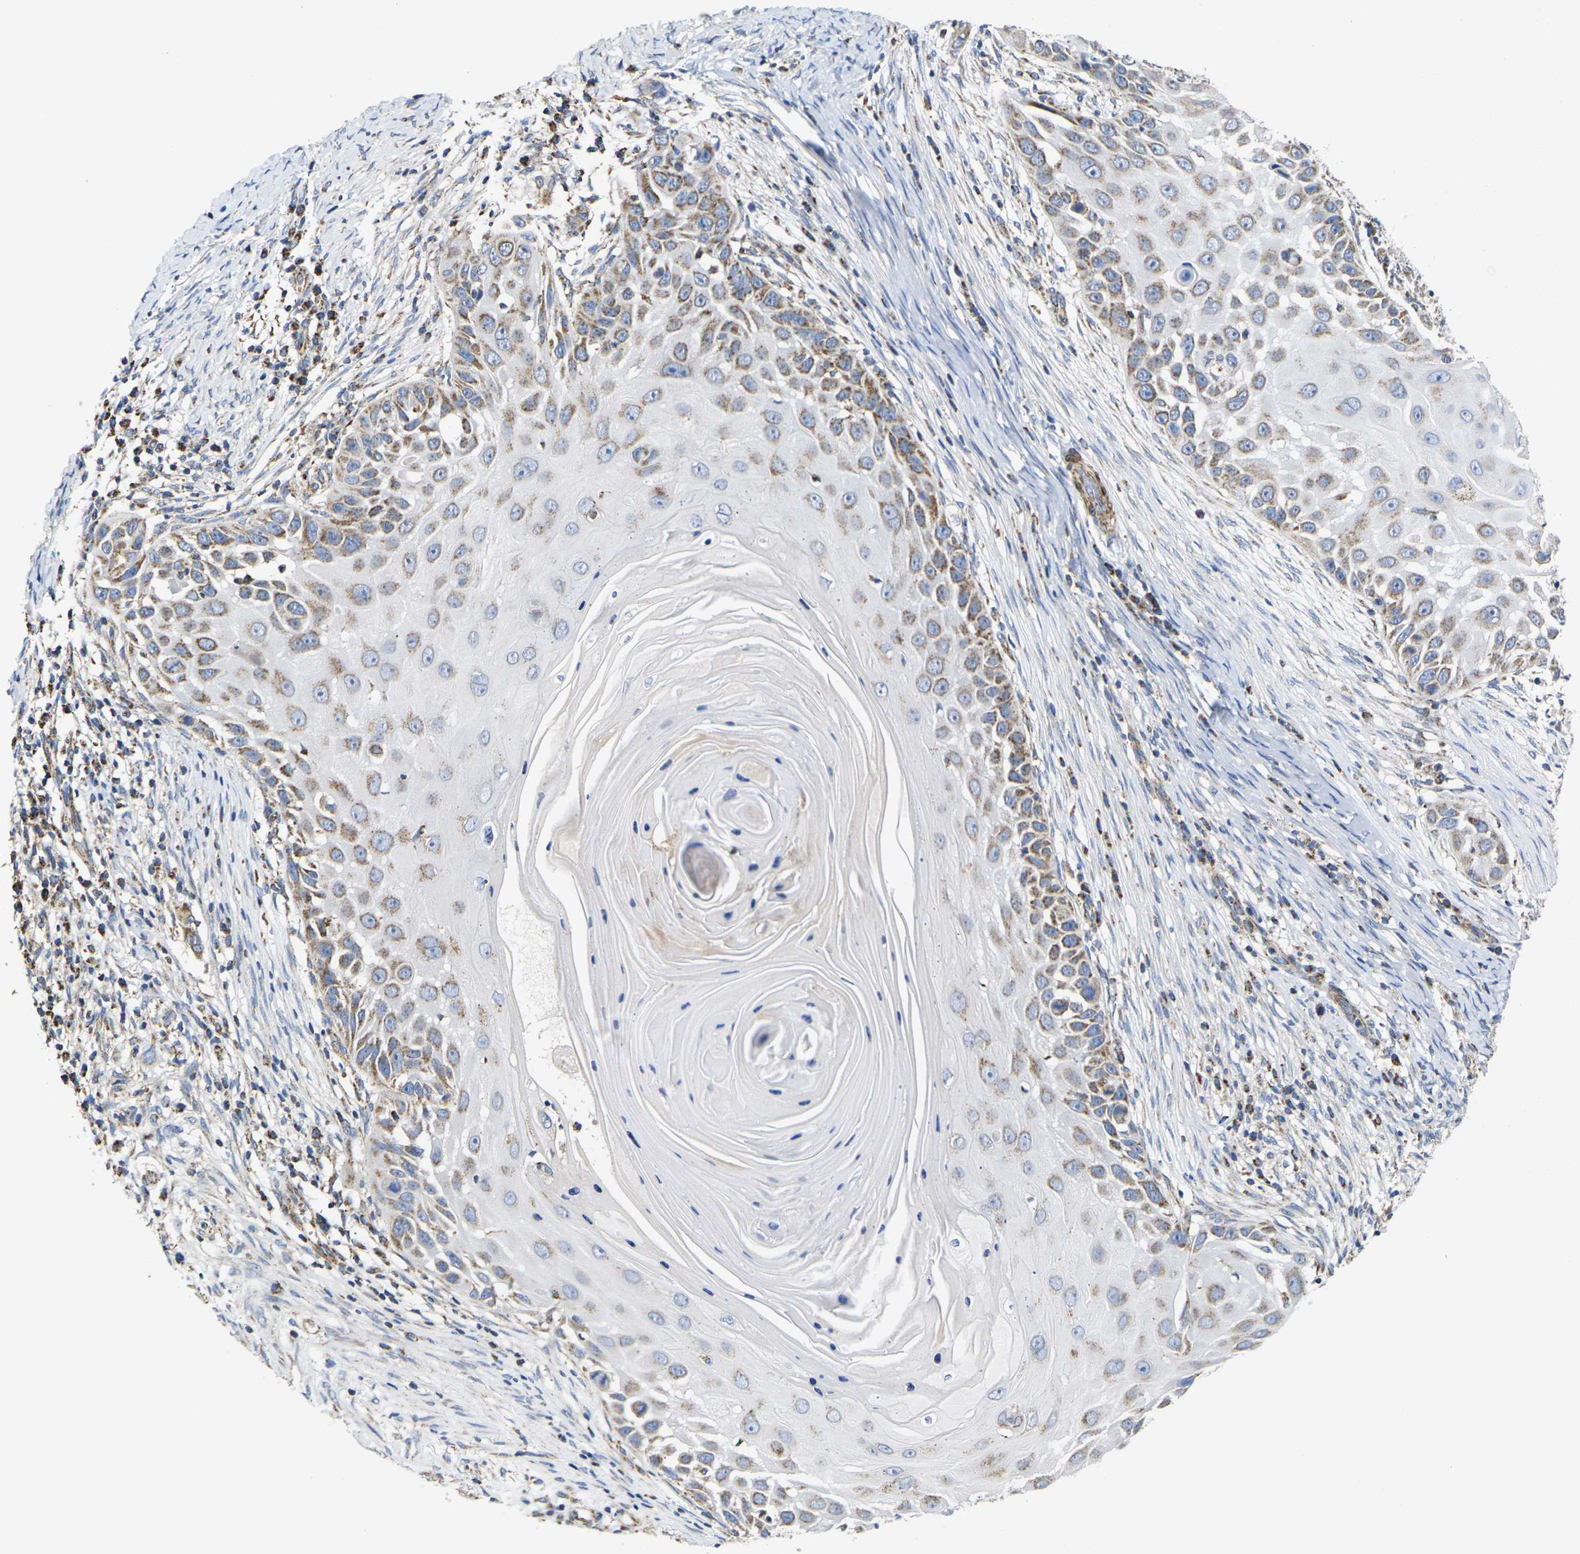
{"staining": {"intensity": "moderate", "quantity": "25%-75%", "location": "cytoplasmic/membranous"}, "tissue": "skin cancer", "cell_type": "Tumor cells", "image_type": "cancer", "snomed": [{"axis": "morphology", "description": "Squamous cell carcinoma, NOS"}, {"axis": "topography", "description": "Skin"}], "caption": "DAB (3,3'-diaminobenzidine) immunohistochemical staining of human skin squamous cell carcinoma reveals moderate cytoplasmic/membranous protein staining in approximately 25%-75% of tumor cells.", "gene": "P2RY11", "patient": {"sex": "female", "age": 44}}